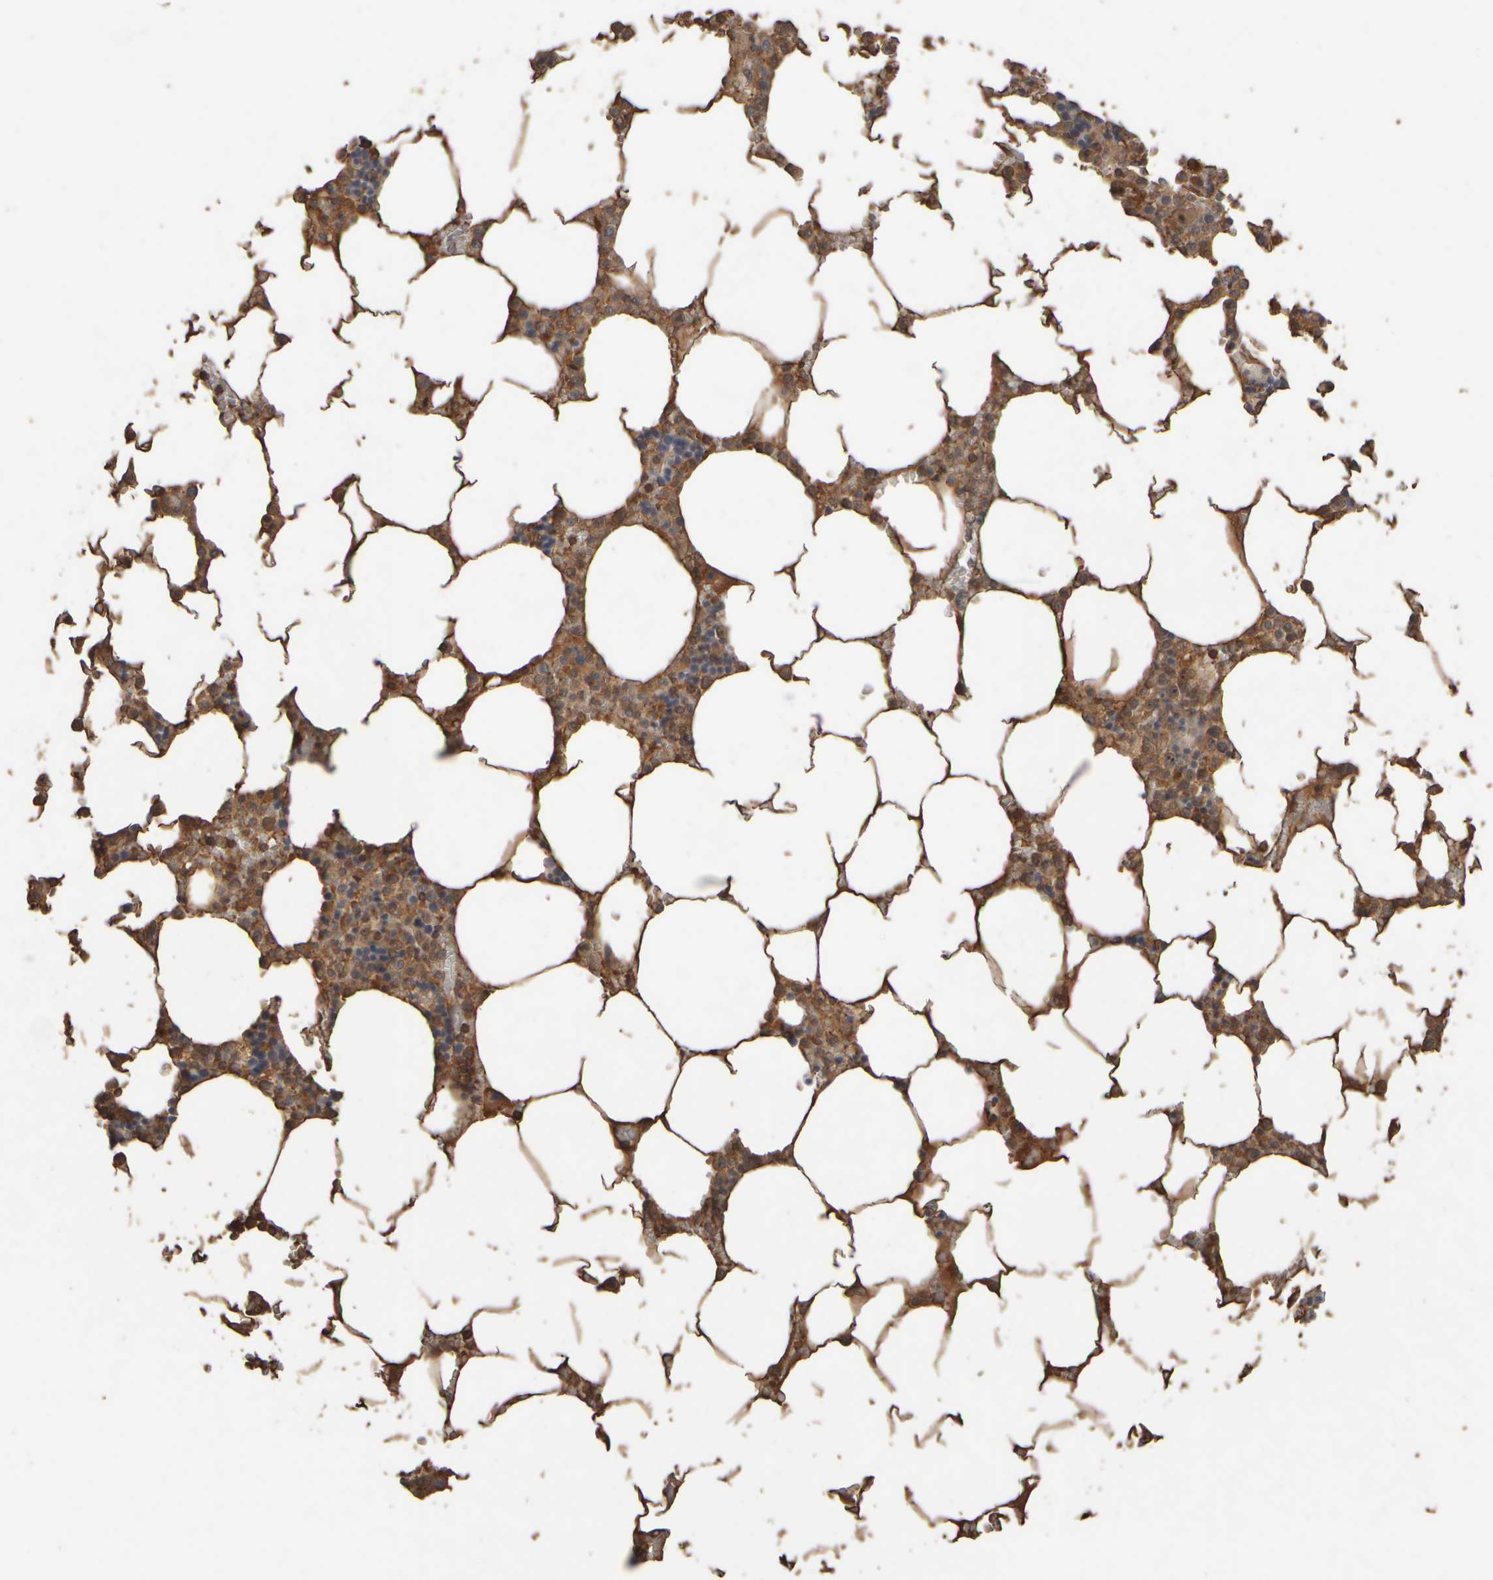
{"staining": {"intensity": "moderate", "quantity": ">75%", "location": "cytoplasmic/membranous"}, "tissue": "bone marrow", "cell_type": "Hematopoietic cells", "image_type": "normal", "snomed": [{"axis": "morphology", "description": "Normal tissue, NOS"}, {"axis": "topography", "description": "Bone marrow"}], "caption": "Brown immunohistochemical staining in benign bone marrow exhibits moderate cytoplasmic/membranous expression in approximately >75% of hematopoietic cells. The staining was performed using DAB, with brown indicating positive protein expression. Nuclei are stained blue with hematoxylin.", "gene": "SPHK1", "patient": {"sex": "male", "age": 70}}